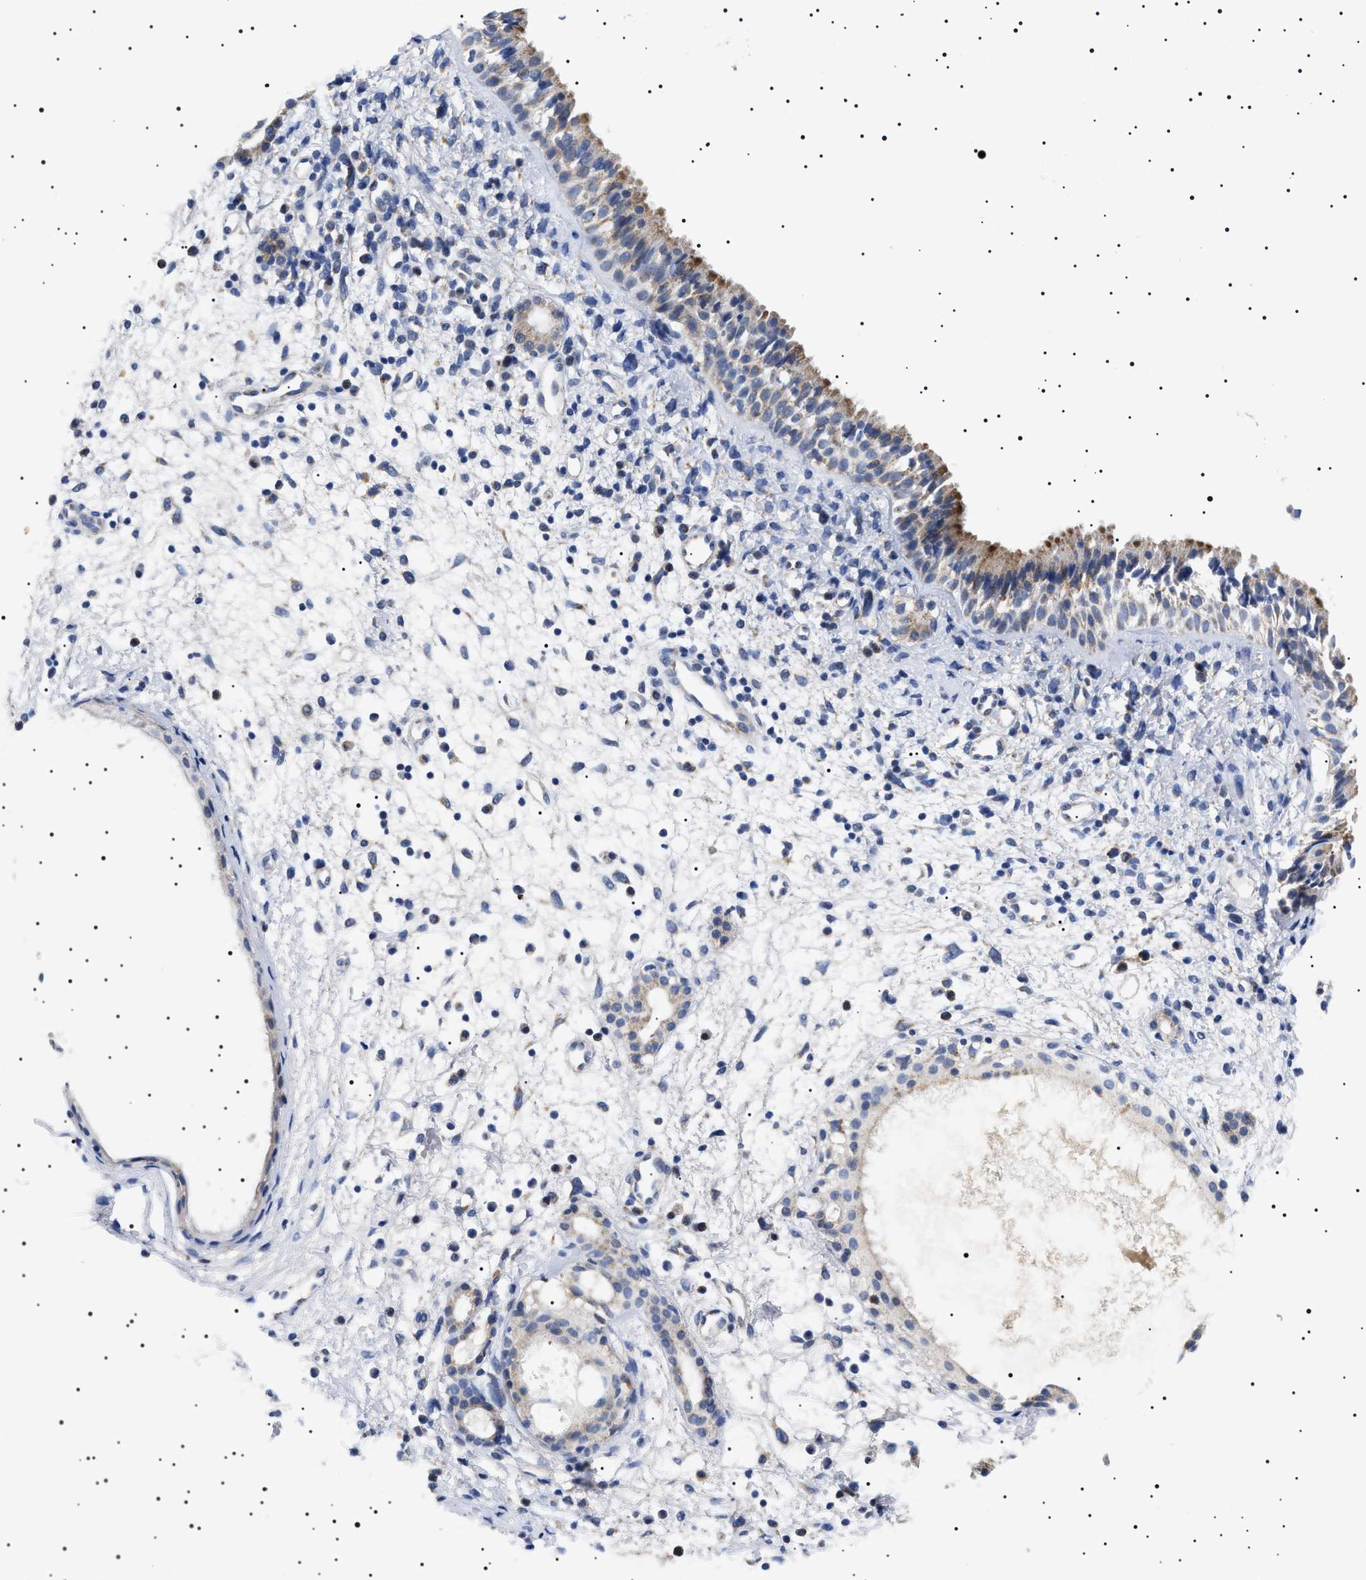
{"staining": {"intensity": "weak", "quantity": "<25%", "location": "cytoplasmic/membranous"}, "tissue": "nasopharynx", "cell_type": "Respiratory epithelial cells", "image_type": "normal", "snomed": [{"axis": "morphology", "description": "Normal tissue, NOS"}, {"axis": "topography", "description": "Nasopharynx"}], "caption": "IHC of benign nasopharynx reveals no expression in respiratory epithelial cells.", "gene": "CHRDL2", "patient": {"sex": "male", "age": 22}}